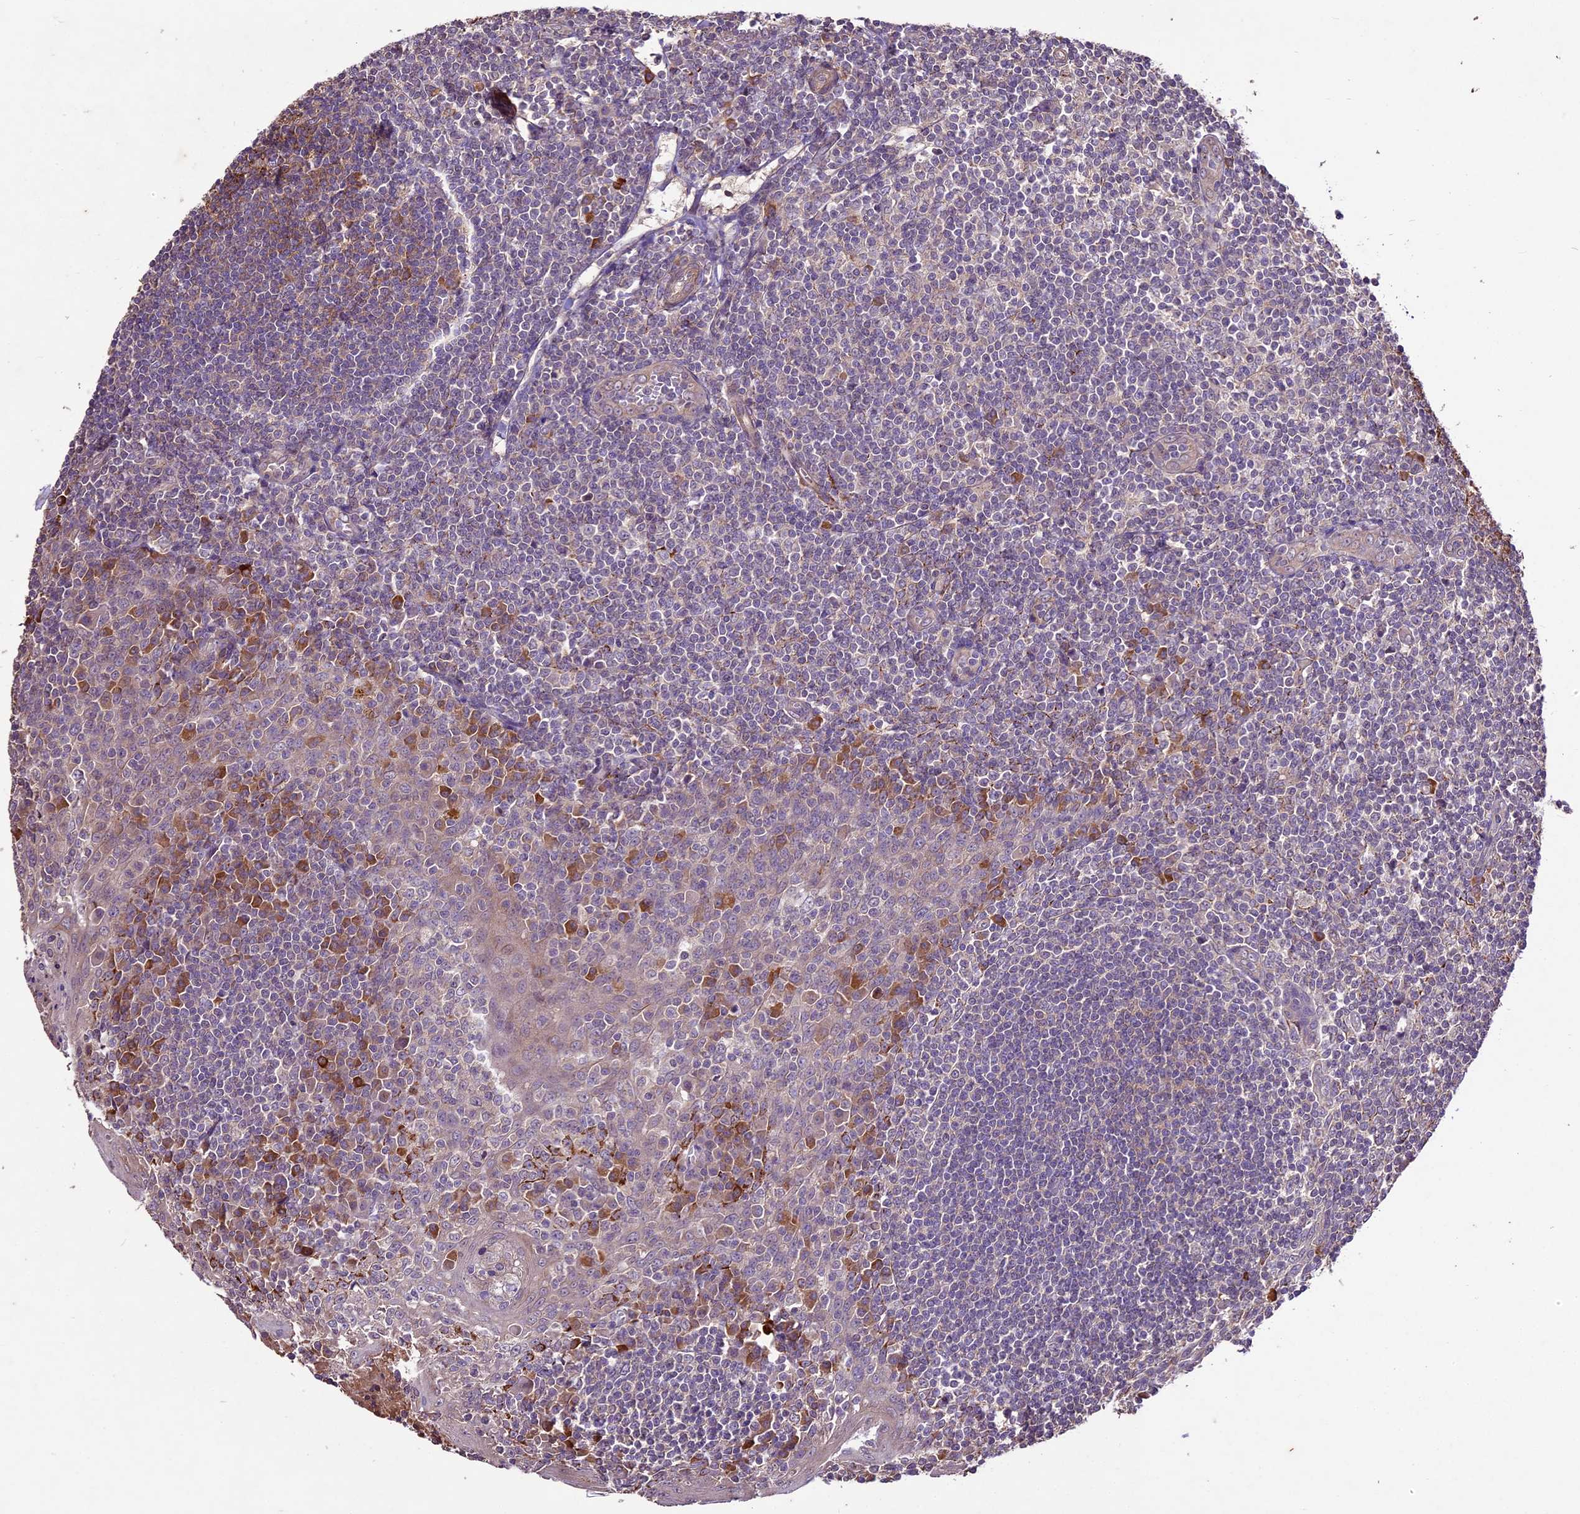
{"staining": {"intensity": "strong", "quantity": "25%-75%", "location": "cytoplasmic/membranous"}, "tissue": "tonsil", "cell_type": "Germinal center cells", "image_type": "normal", "snomed": [{"axis": "morphology", "description": "Normal tissue, NOS"}, {"axis": "topography", "description": "Tonsil"}], "caption": "A brown stain labels strong cytoplasmic/membranous staining of a protein in germinal center cells of normal tonsil.", "gene": "CRLF1", "patient": {"sex": "male", "age": 27}}